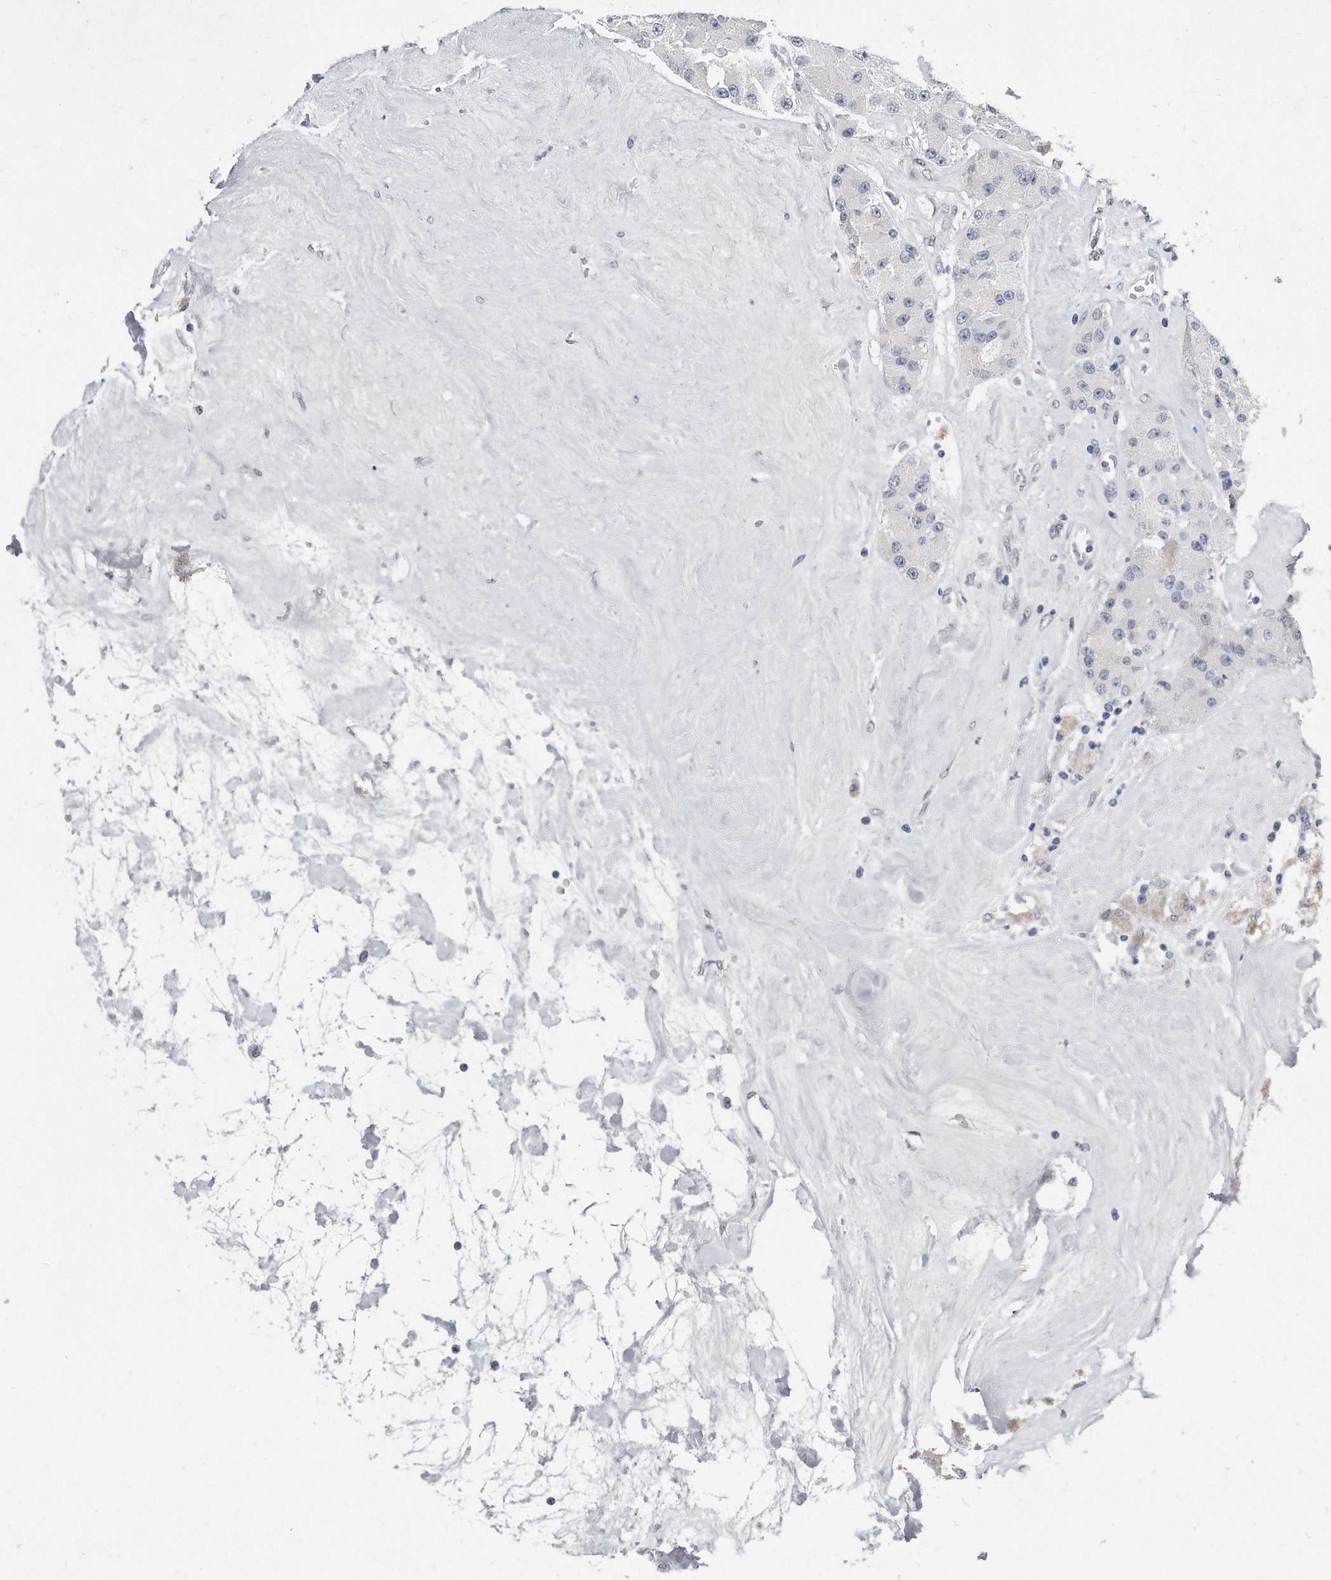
{"staining": {"intensity": "negative", "quantity": "none", "location": "none"}, "tissue": "carcinoid", "cell_type": "Tumor cells", "image_type": "cancer", "snomed": [{"axis": "morphology", "description": "Carcinoid, malignant, NOS"}, {"axis": "topography", "description": "Pancreas"}], "caption": "An immunohistochemistry (IHC) micrograph of carcinoid is shown. There is no staining in tumor cells of carcinoid.", "gene": "CTBP2", "patient": {"sex": "male", "age": 41}}